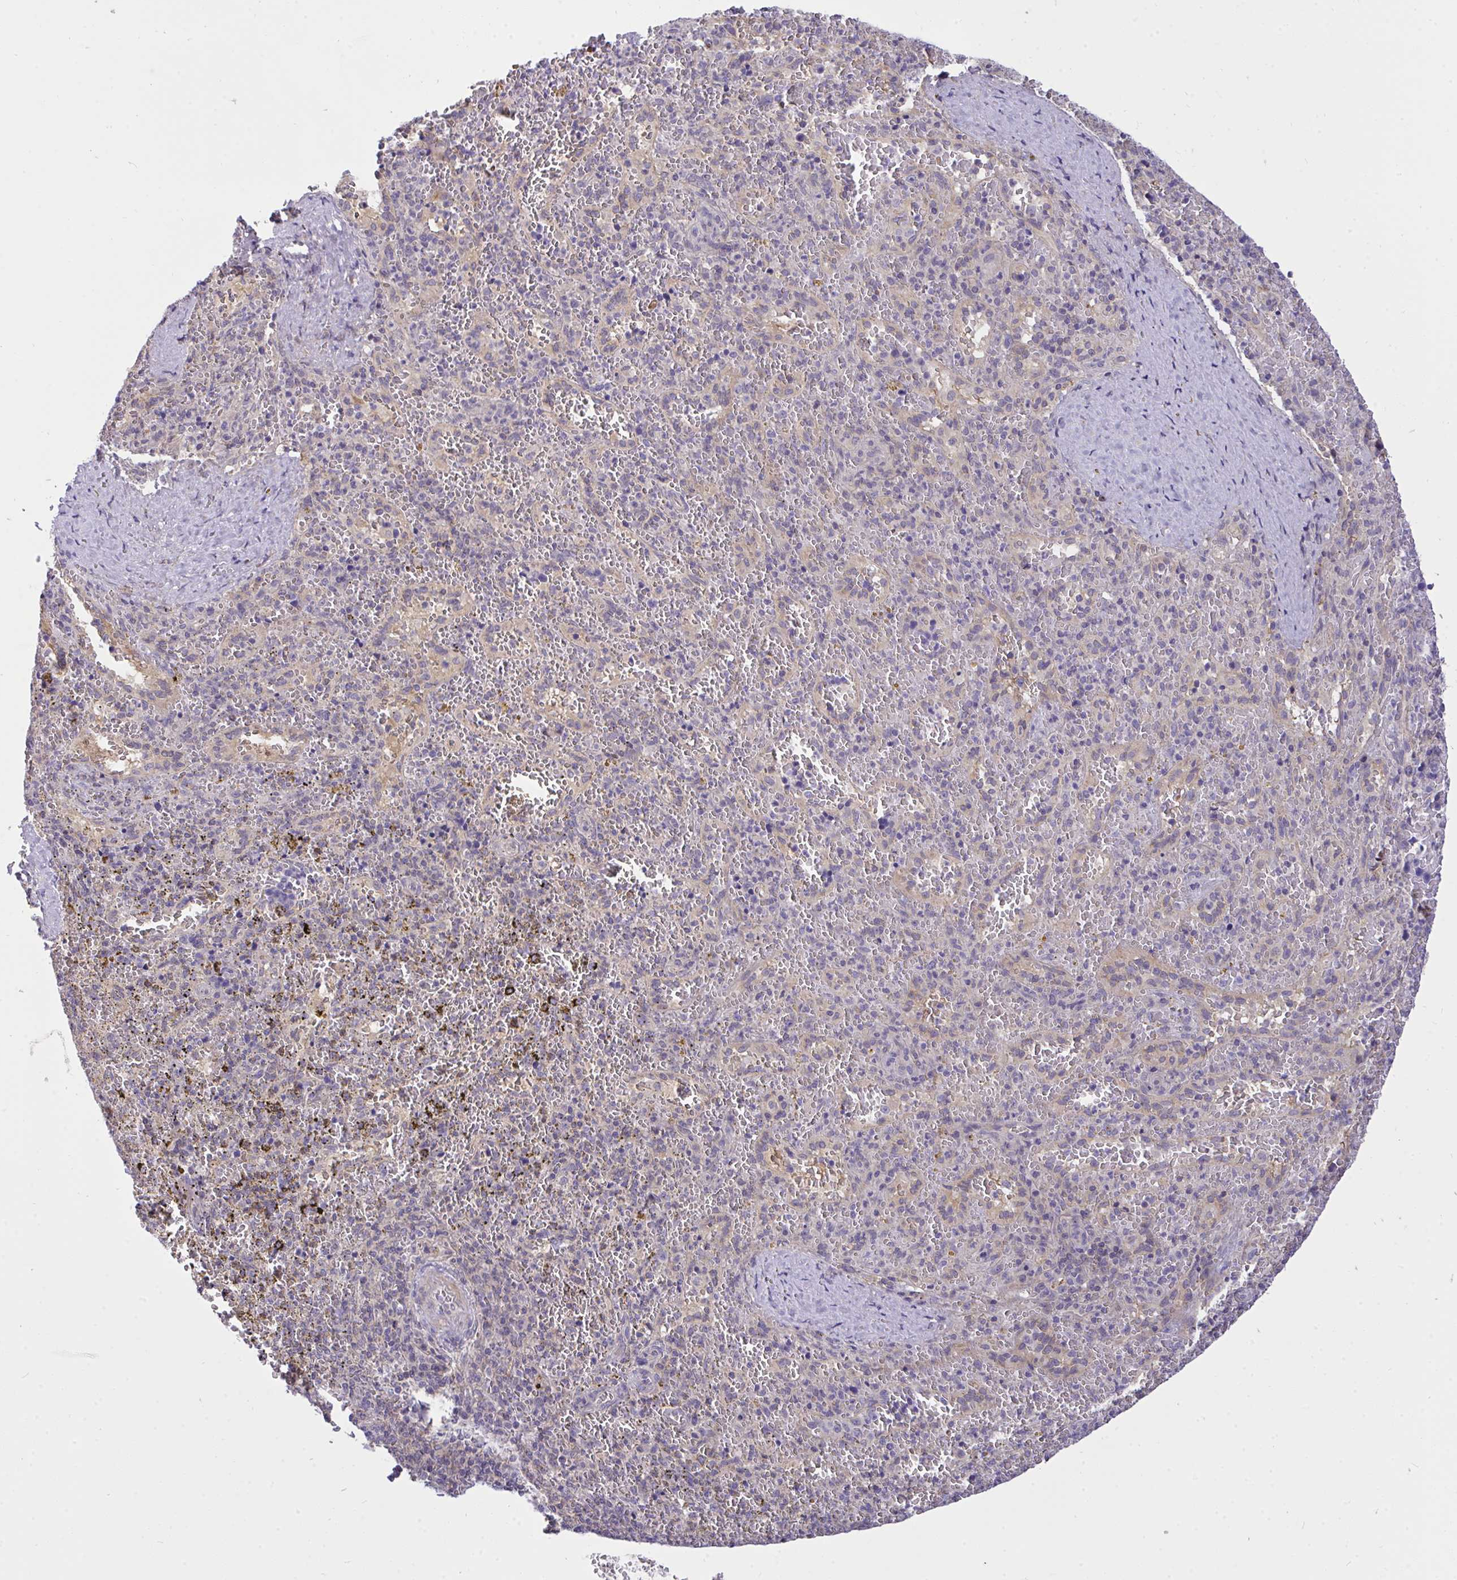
{"staining": {"intensity": "negative", "quantity": "none", "location": "none"}, "tissue": "spleen", "cell_type": "Cells in red pulp", "image_type": "normal", "snomed": [{"axis": "morphology", "description": "Normal tissue, NOS"}, {"axis": "topography", "description": "Spleen"}], "caption": "Protein analysis of benign spleen displays no significant positivity in cells in red pulp.", "gene": "C19orf54", "patient": {"sex": "female", "age": 50}}